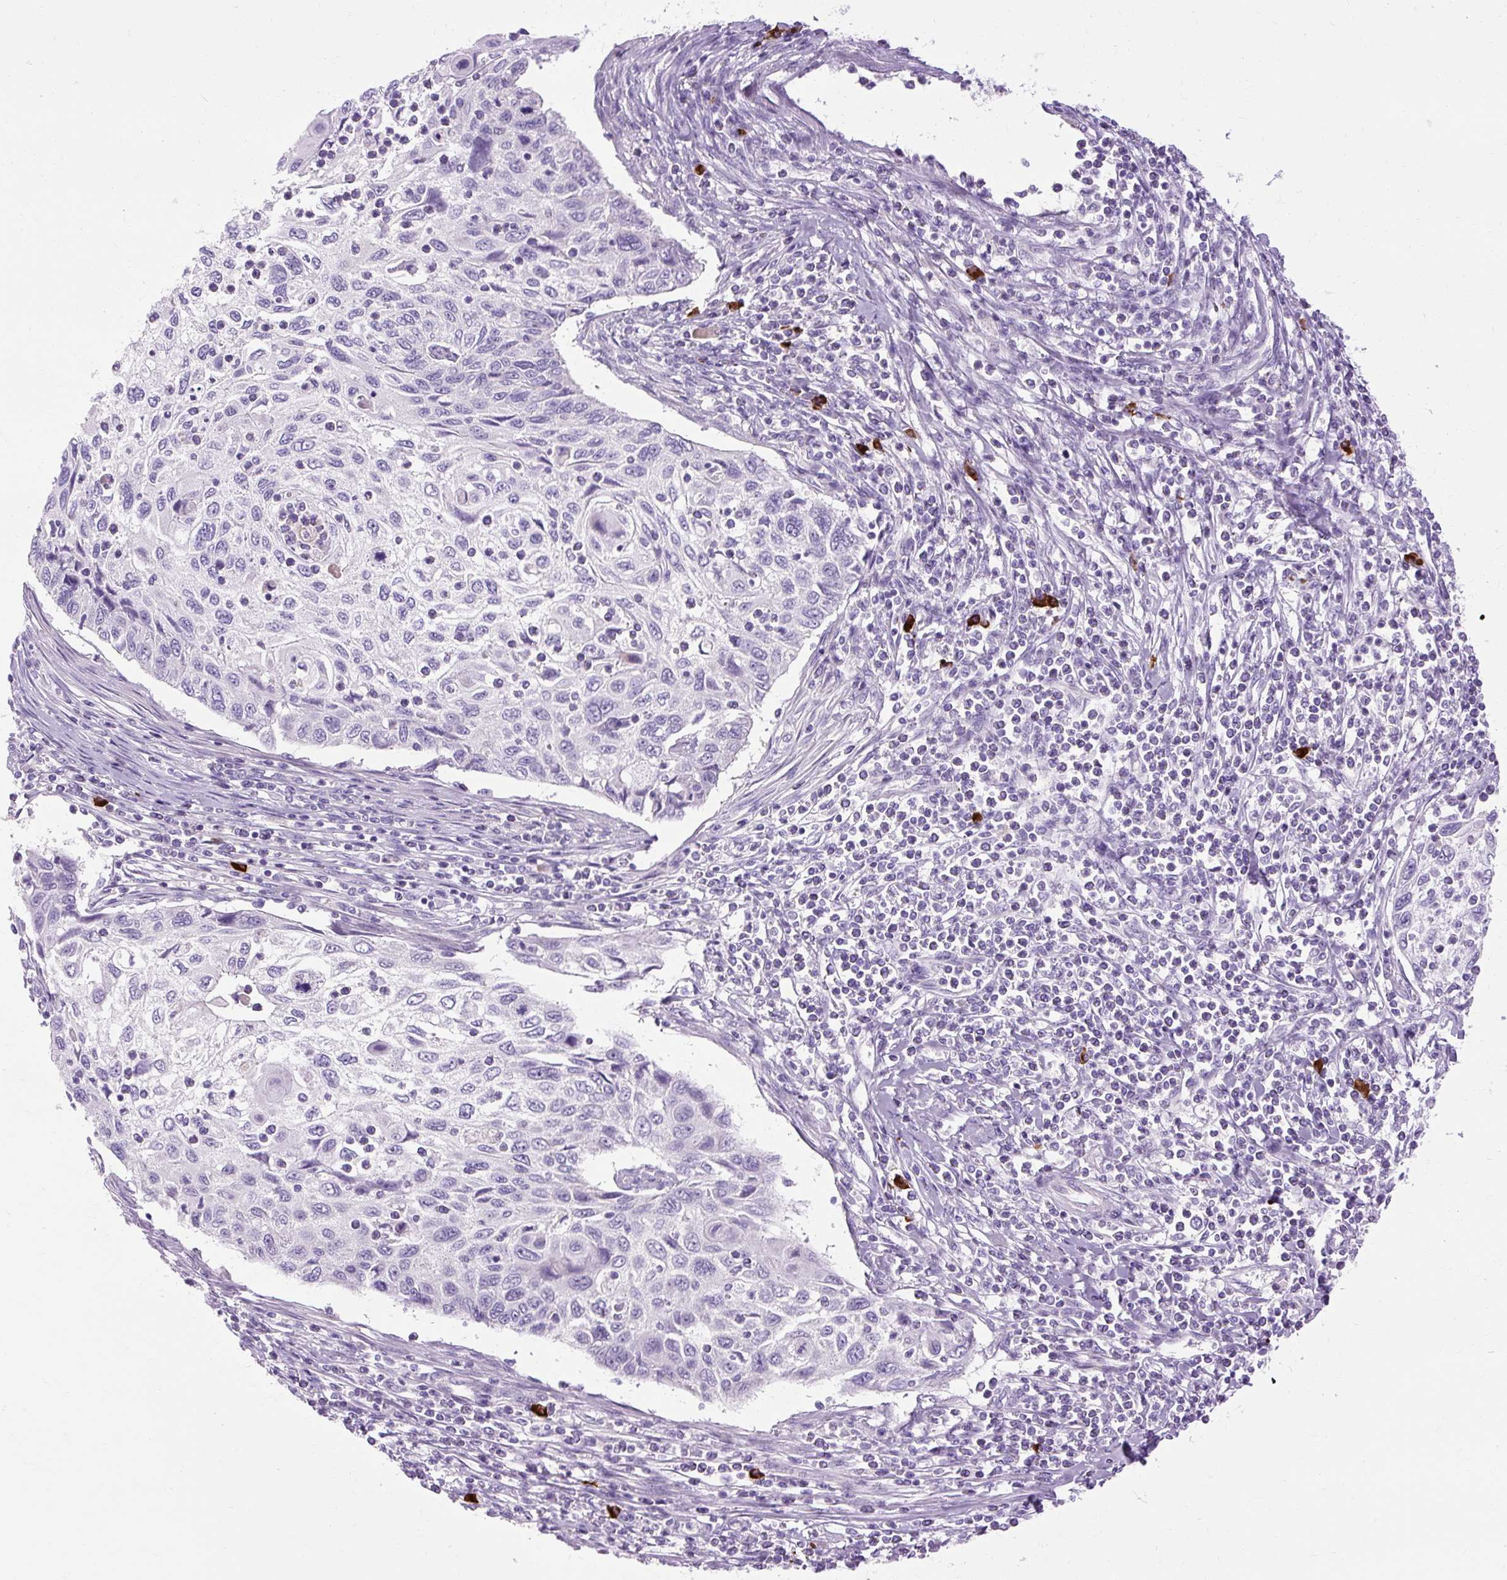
{"staining": {"intensity": "negative", "quantity": "none", "location": "none"}, "tissue": "cervical cancer", "cell_type": "Tumor cells", "image_type": "cancer", "snomed": [{"axis": "morphology", "description": "Squamous cell carcinoma, NOS"}, {"axis": "topography", "description": "Cervix"}], "caption": "Tumor cells are negative for brown protein staining in squamous cell carcinoma (cervical).", "gene": "ARRDC2", "patient": {"sex": "female", "age": 70}}